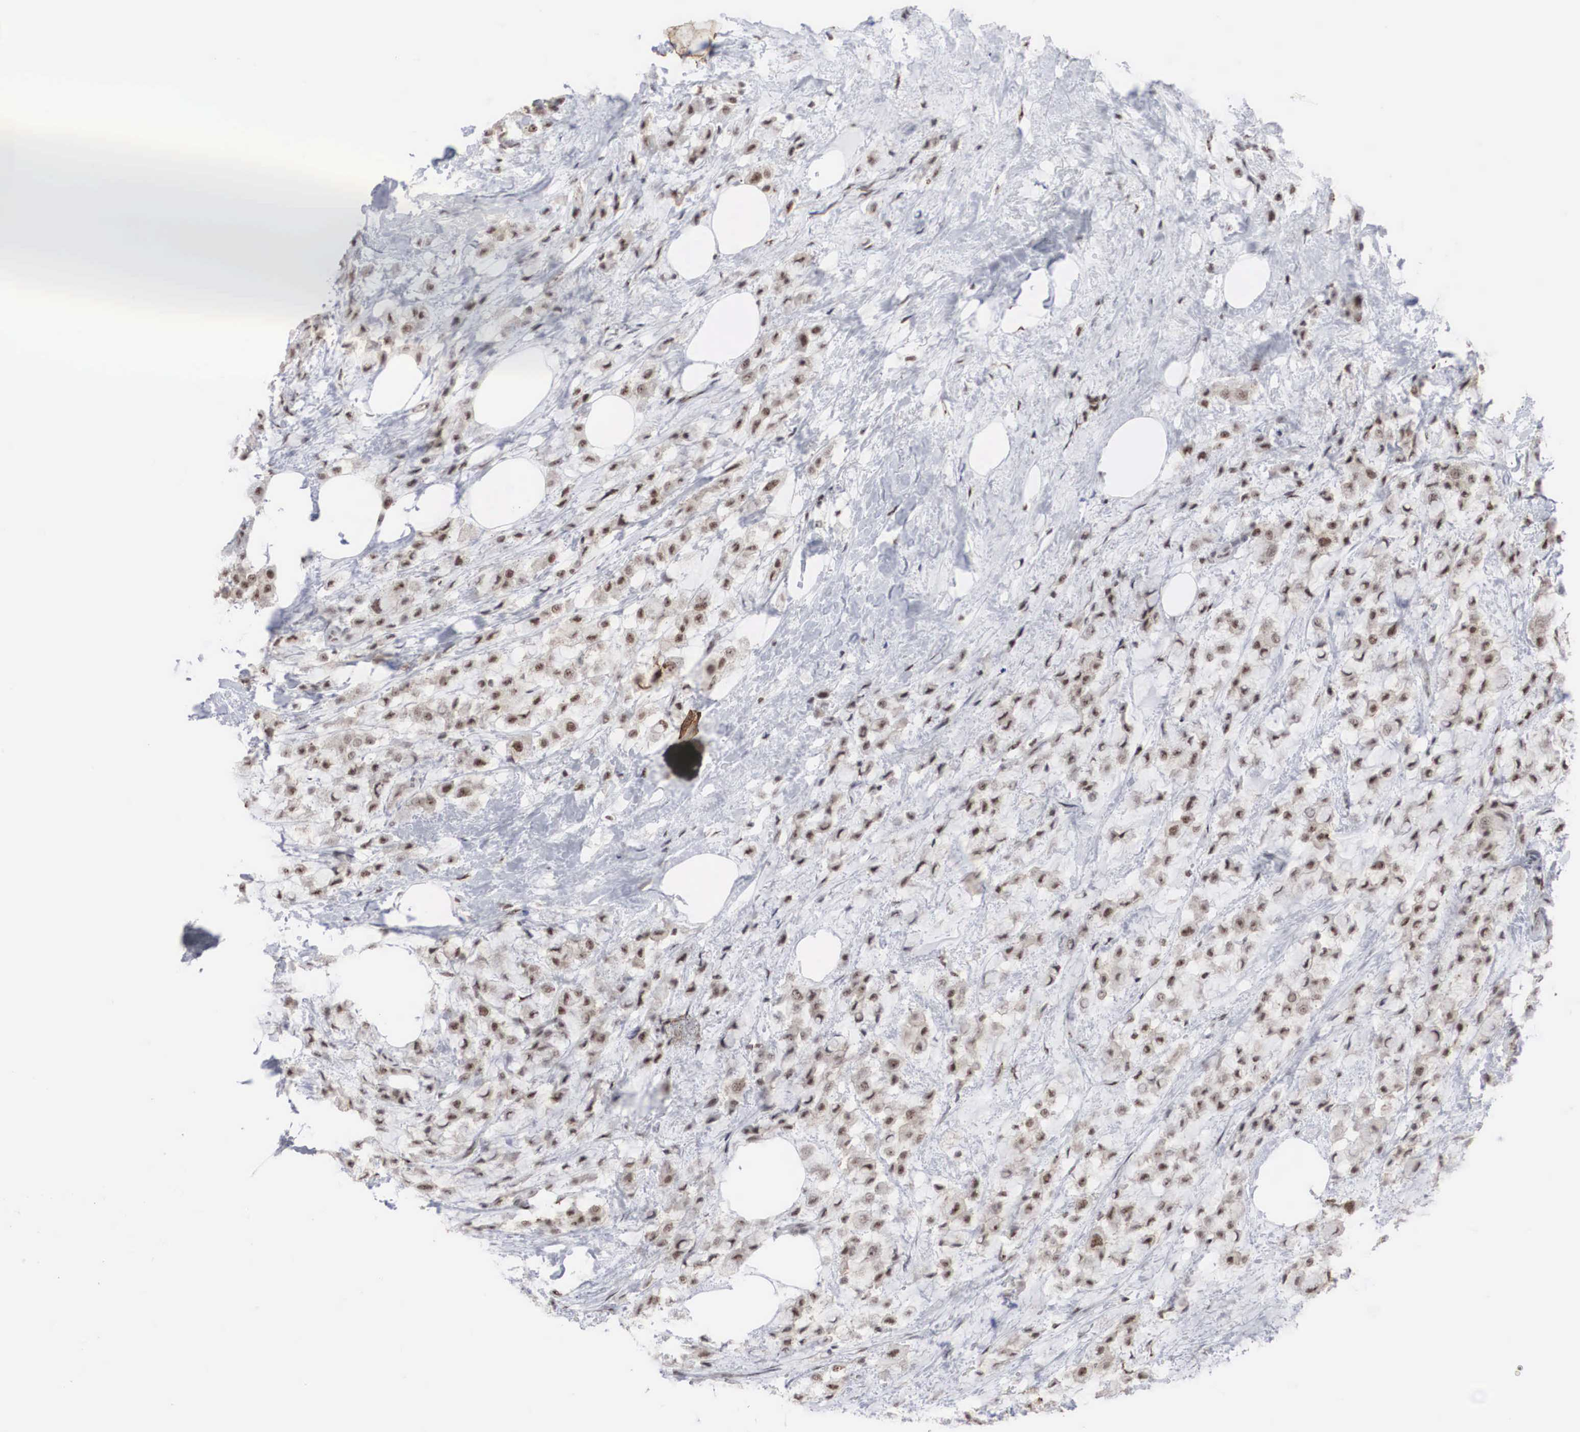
{"staining": {"intensity": "strong", "quantity": ">75%", "location": "nuclear"}, "tissue": "breast cancer", "cell_type": "Tumor cells", "image_type": "cancer", "snomed": [{"axis": "morphology", "description": "Lobular carcinoma"}, {"axis": "topography", "description": "Breast"}], "caption": "About >75% of tumor cells in lobular carcinoma (breast) reveal strong nuclear protein expression as visualized by brown immunohistochemical staining.", "gene": "AUTS2", "patient": {"sex": "female", "age": 85}}